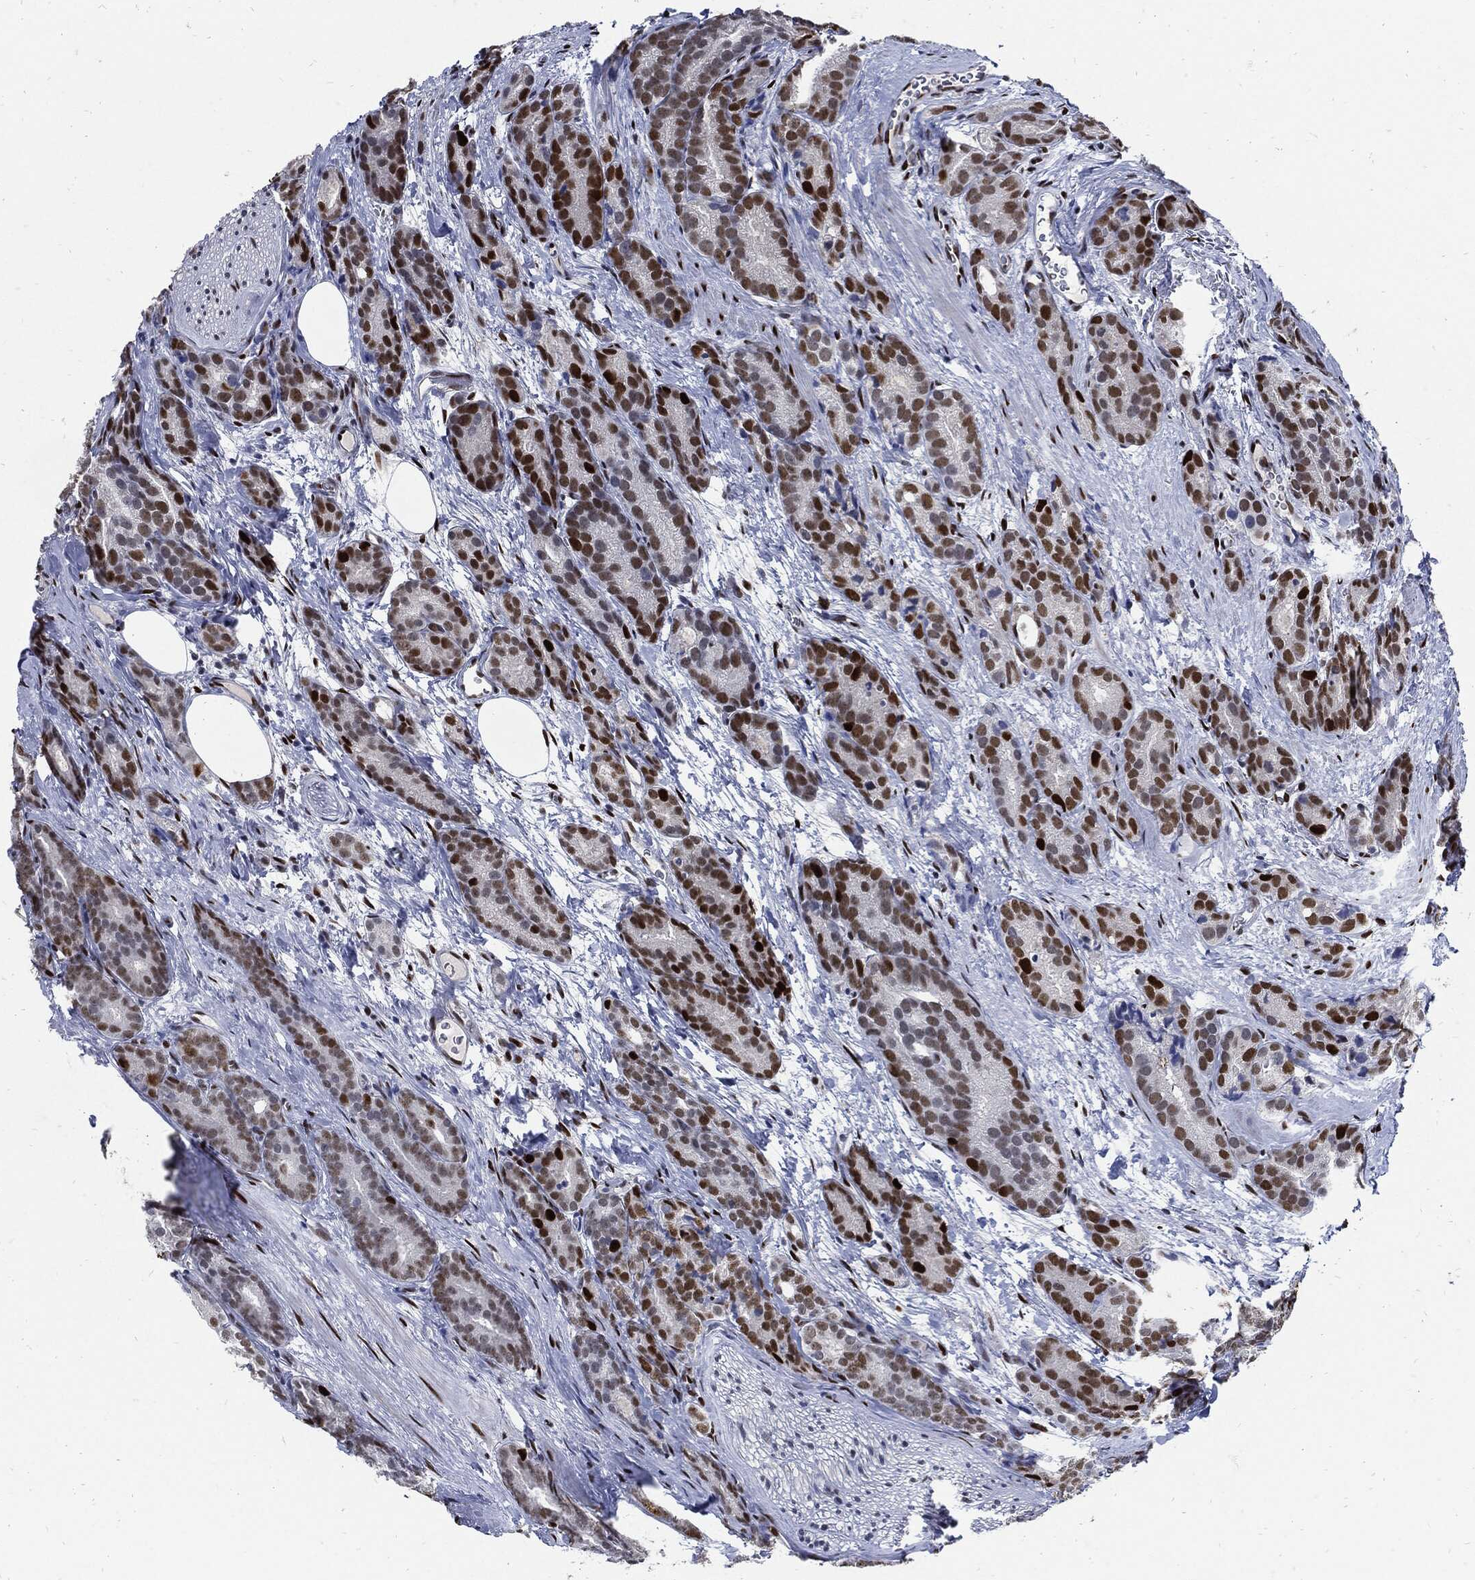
{"staining": {"intensity": "strong", "quantity": "25%-75%", "location": "nuclear"}, "tissue": "prostate cancer", "cell_type": "Tumor cells", "image_type": "cancer", "snomed": [{"axis": "morphology", "description": "Adenocarcinoma, NOS"}, {"axis": "topography", "description": "Prostate"}], "caption": "About 25%-75% of tumor cells in prostate cancer show strong nuclear protein positivity as visualized by brown immunohistochemical staining.", "gene": "NBN", "patient": {"sex": "male", "age": 71}}